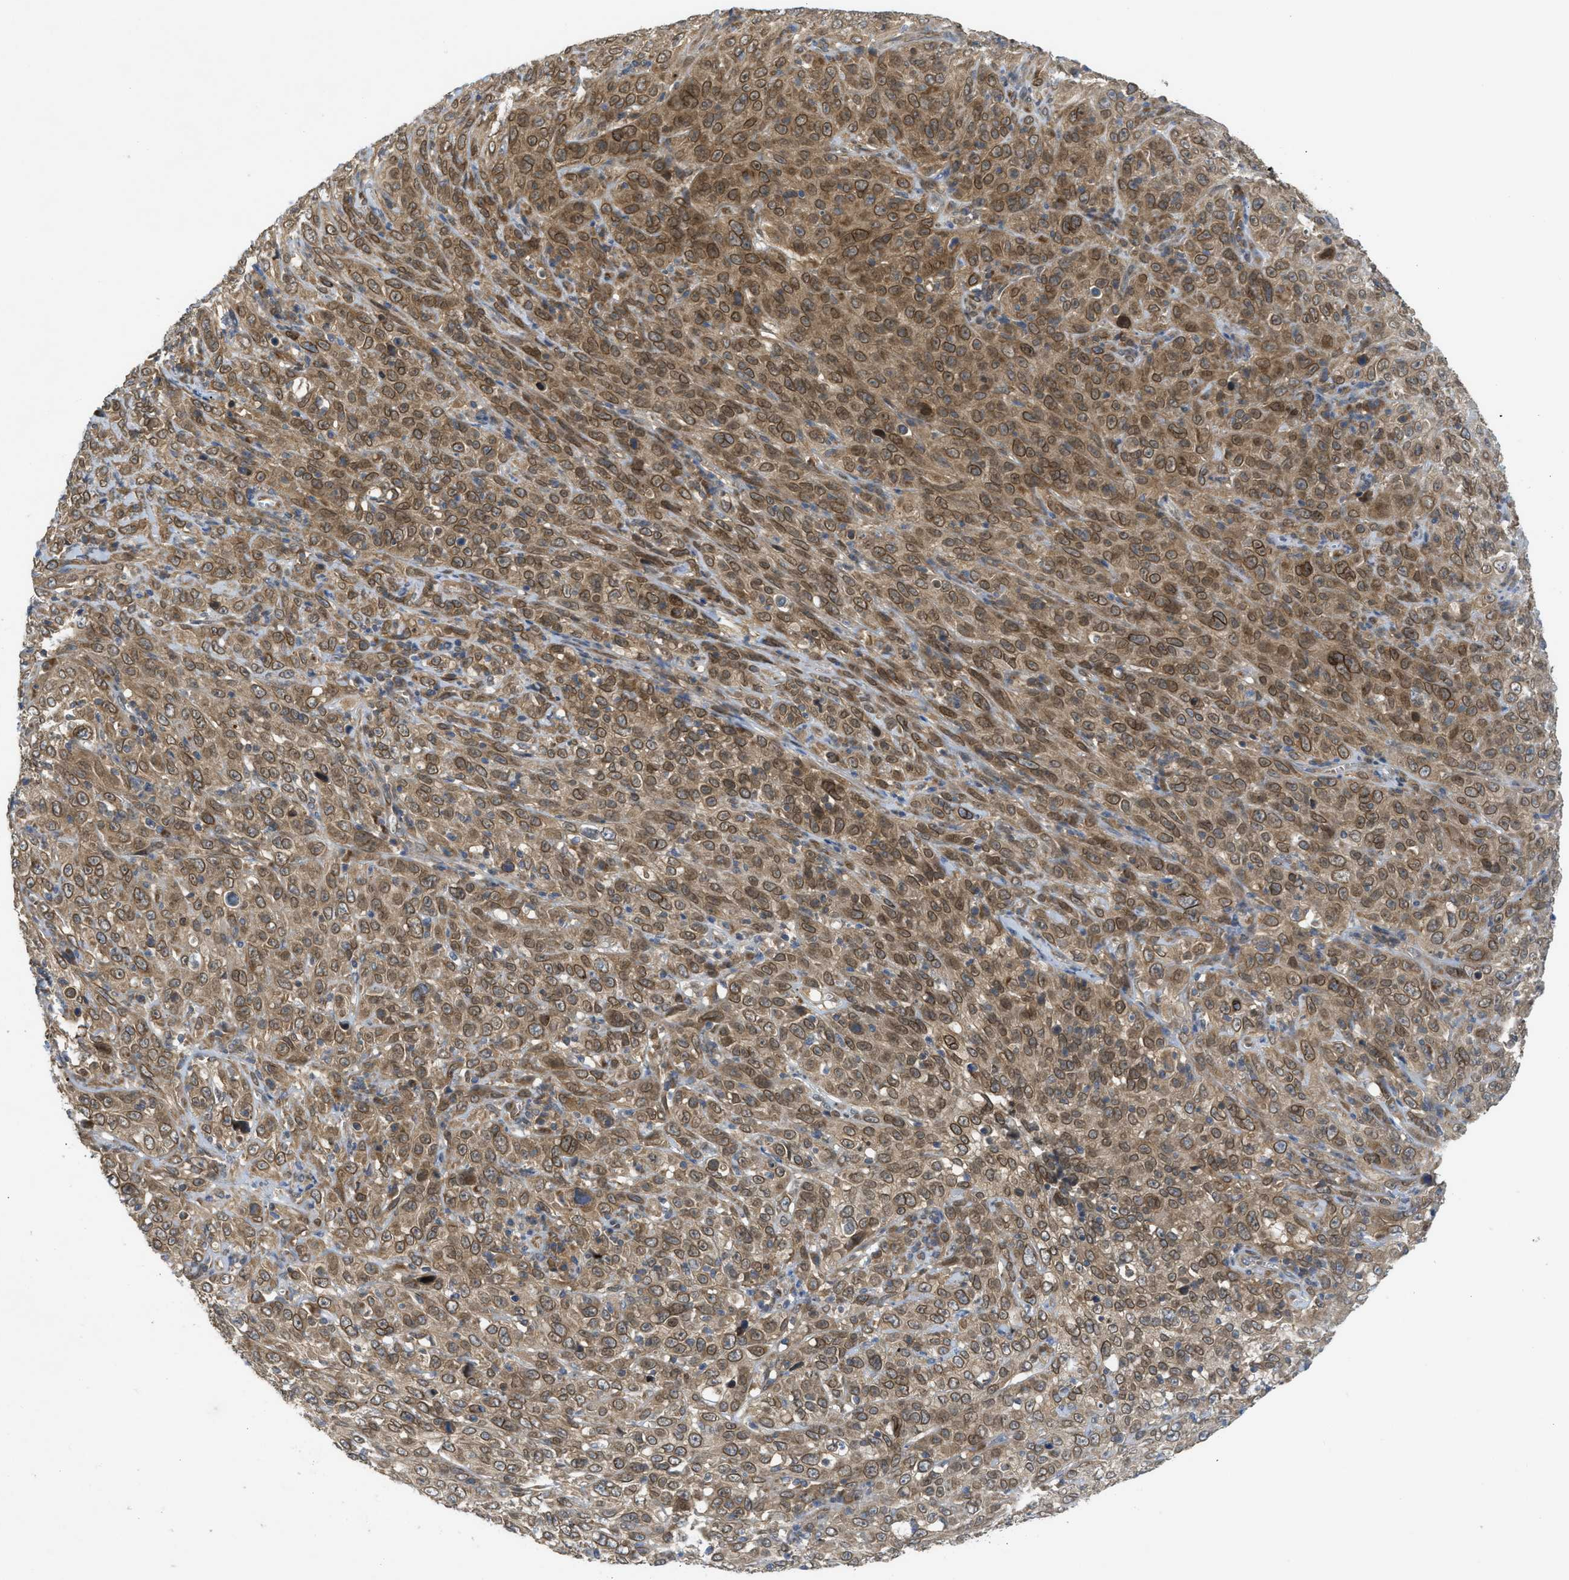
{"staining": {"intensity": "moderate", "quantity": ">75%", "location": "cytoplasmic/membranous,nuclear"}, "tissue": "cervical cancer", "cell_type": "Tumor cells", "image_type": "cancer", "snomed": [{"axis": "morphology", "description": "Squamous cell carcinoma, NOS"}, {"axis": "topography", "description": "Cervix"}], "caption": "Moderate cytoplasmic/membranous and nuclear protein staining is present in approximately >75% of tumor cells in cervical squamous cell carcinoma.", "gene": "EIF2AK3", "patient": {"sex": "female", "age": 46}}